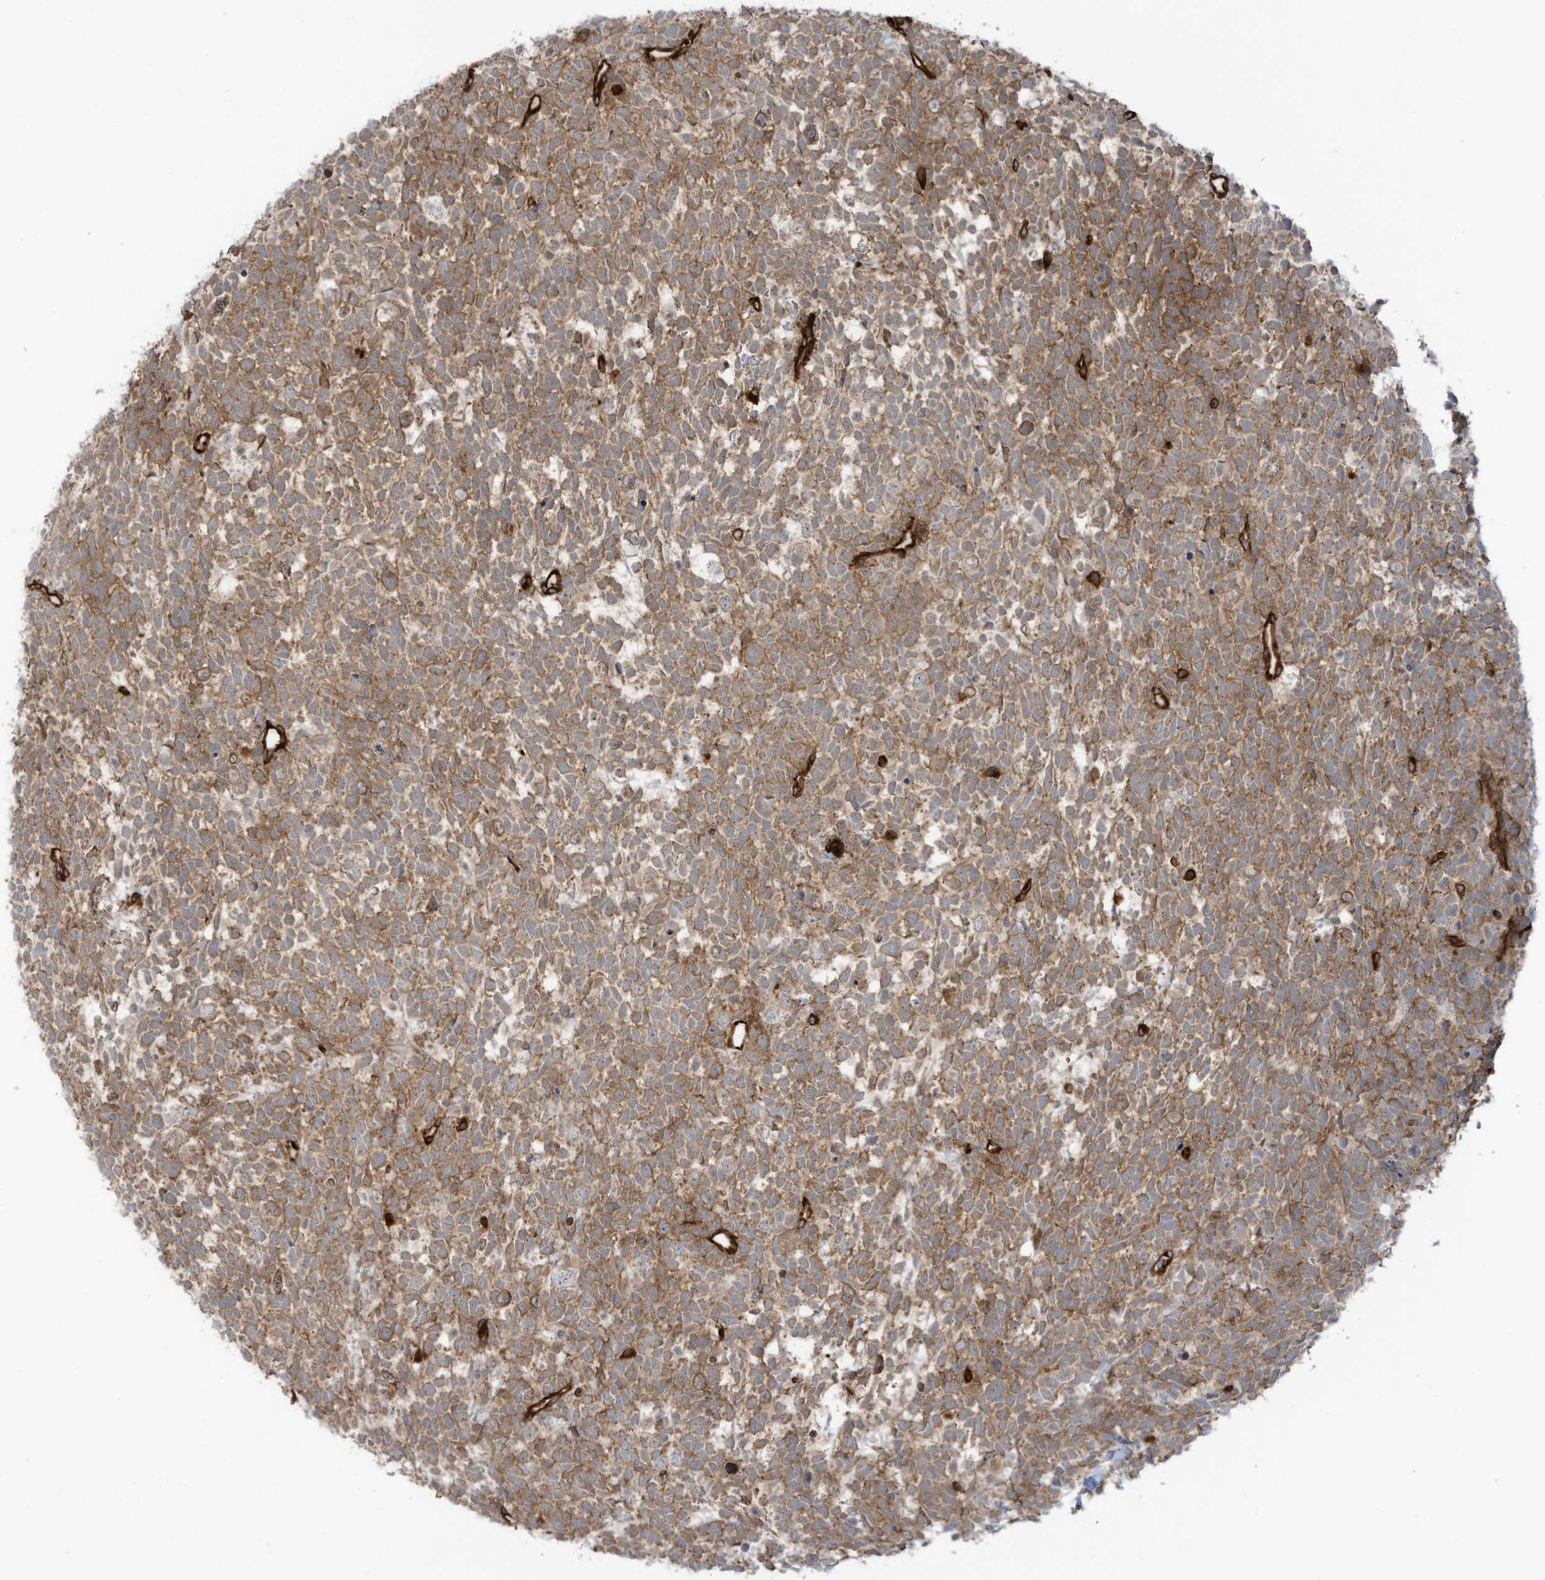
{"staining": {"intensity": "moderate", "quantity": ">75%", "location": "cytoplasmic/membranous"}, "tissue": "urothelial cancer", "cell_type": "Tumor cells", "image_type": "cancer", "snomed": [{"axis": "morphology", "description": "Urothelial carcinoma, High grade"}, {"axis": "topography", "description": "Urinary bladder"}], "caption": "An image of human urothelial carcinoma (high-grade) stained for a protein shows moderate cytoplasmic/membranous brown staining in tumor cells.", "gene": "SLC9A2", "patient": {"sex": "female", "age": 82}}